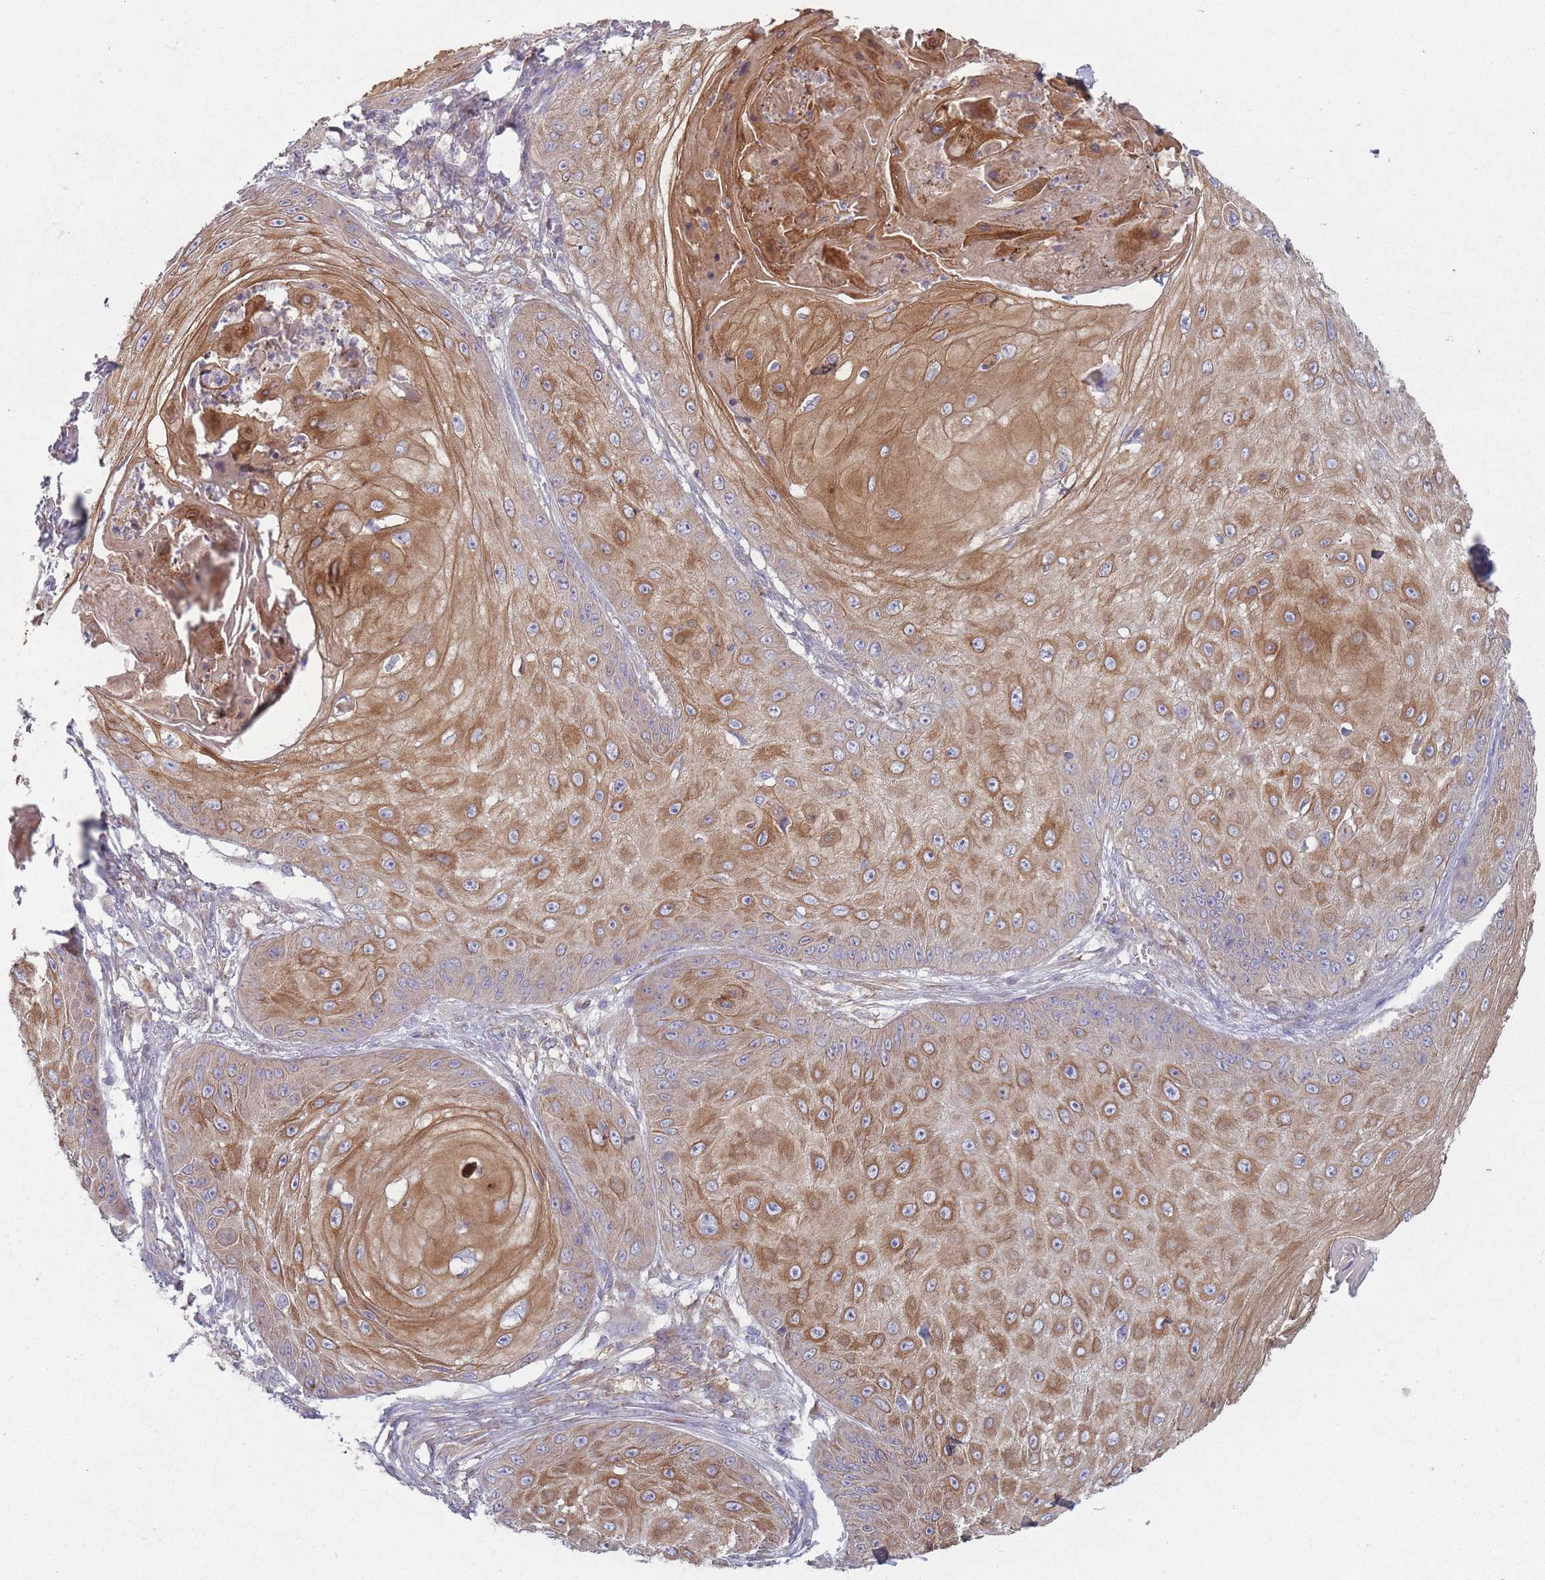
{"staining": {"intensity": "strong", "quantity": ">75%", "location": "cytoplasmic/membranous"}, "tissue": "skin cancer", "cell_type": "Tumor cells", "image_type": "cancer", "snomed": [{"axis": "morphology", "description": "Squamous cell carcinoma, NOS"}, {"axis": "topography", "description": "Skin"}], "caption": "There is high levels of strong cytoplasmic/membranous expression in tumor cells of skin cancer, as demonstrated by immunohistochemical staining (brown color).", "gene": "HSBP1L1", "patient": {"sex": "male", "age": 70}}